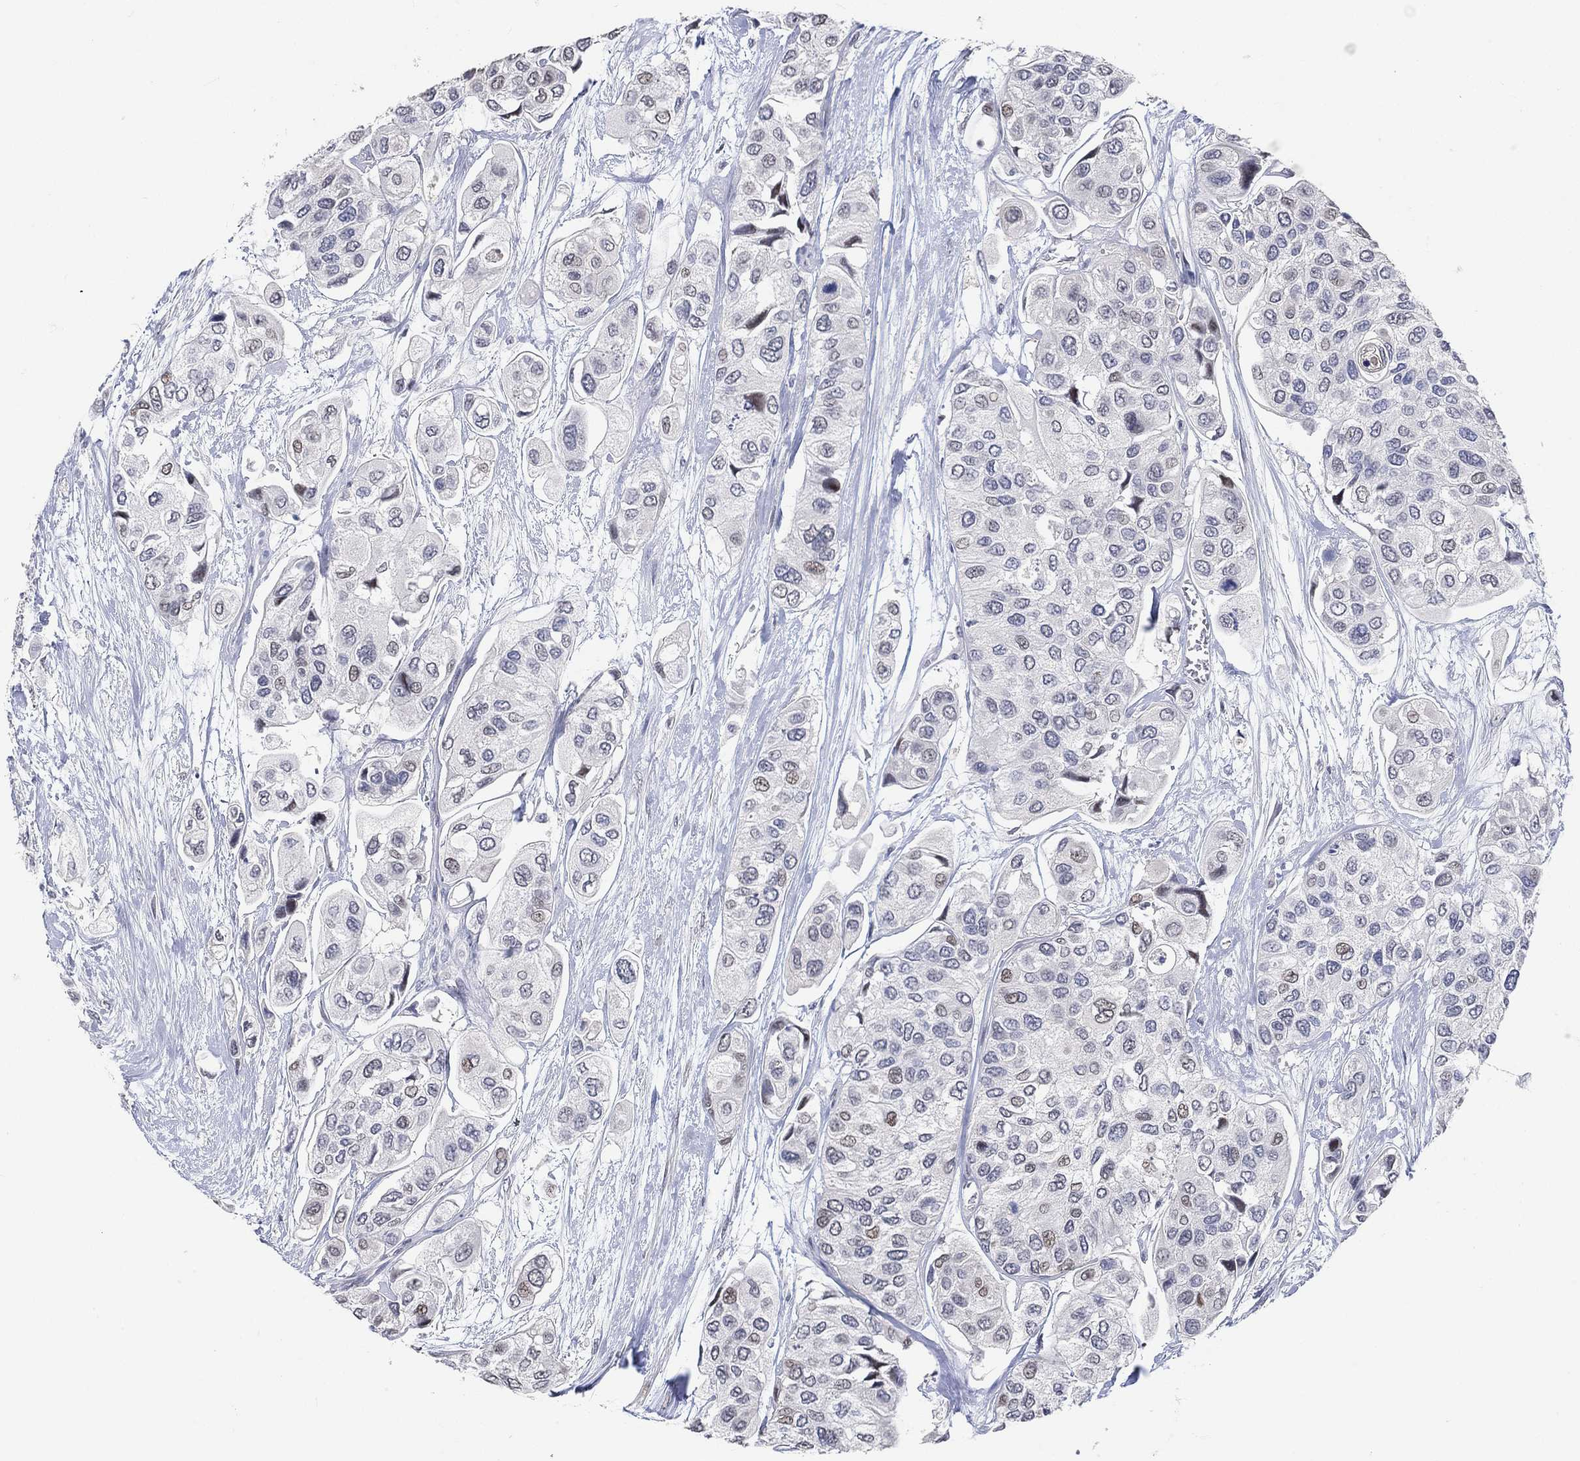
{"staining": {"intensity": "weak", "quantity": "<25%", "location": "nuclear"}, "tissue": "urothelial cancer", "cell_type": "Tumor cells", "image_type": "cancer", "snomed": [{"axis": "morphology", "description": "Urothelial carcinoma, High grade"}, {"axis": "topography", "description": "Urinary bladder"}], "caption": "This is an IHC image of human urothelial cancer. There is no staining in tumor cells.", "gene": "PNMA5", "patient": {"sex": "male", "age": 77}}